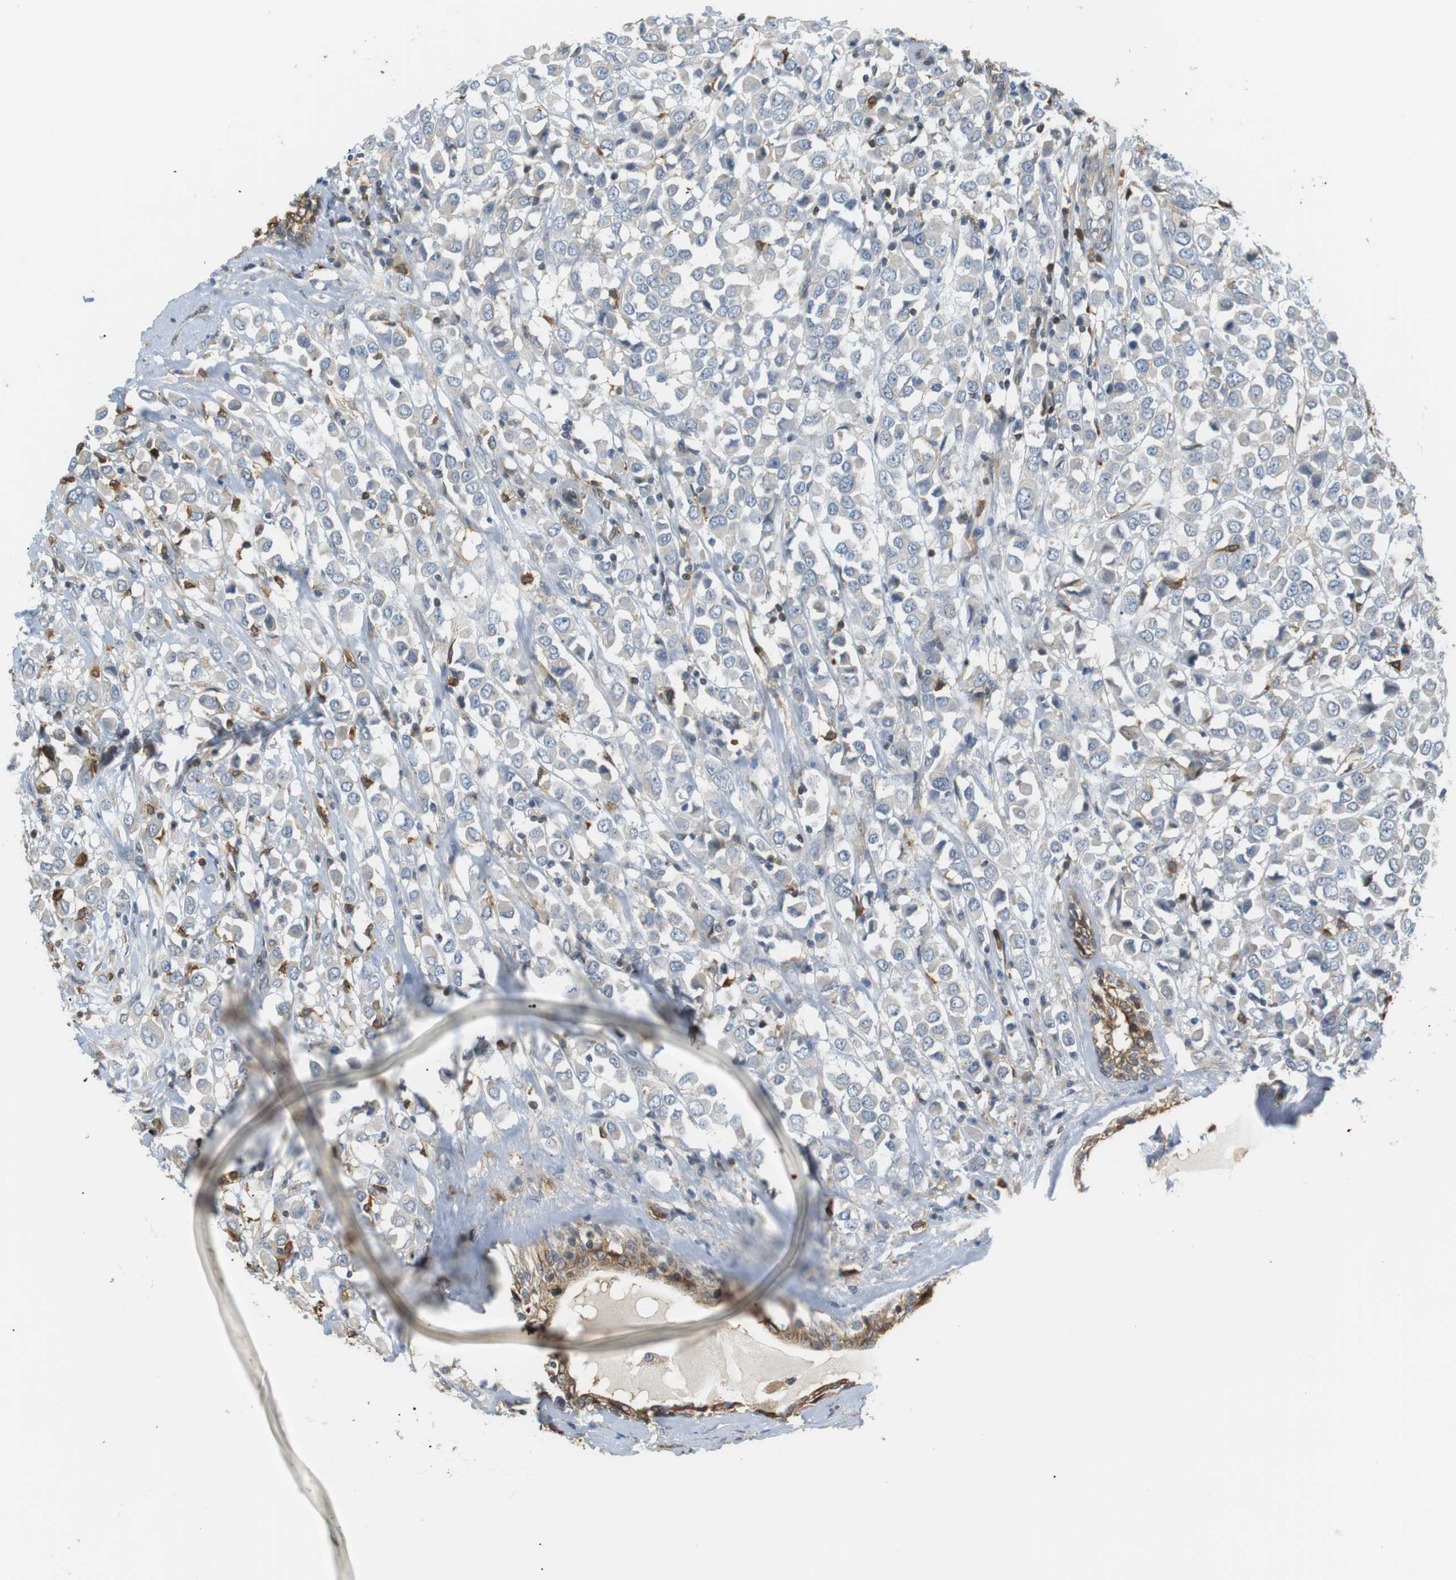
{"staining": {"intensity": "negative", "quantity": "none", "location": "none"}, "tissue": "breast cancer", "cell_type": "Tumor cells", "image_type": "cancer", "snomed": [{"axis": "morphology", "description": "Duct carcinoma"}, {"axis": "topography", "description": "Breast"}], "caption": "Tumor cells are negative for brown protein staining in breast cancer.", "gene": "P2RY1", "patient": {"sex": "female", "age": 61}}